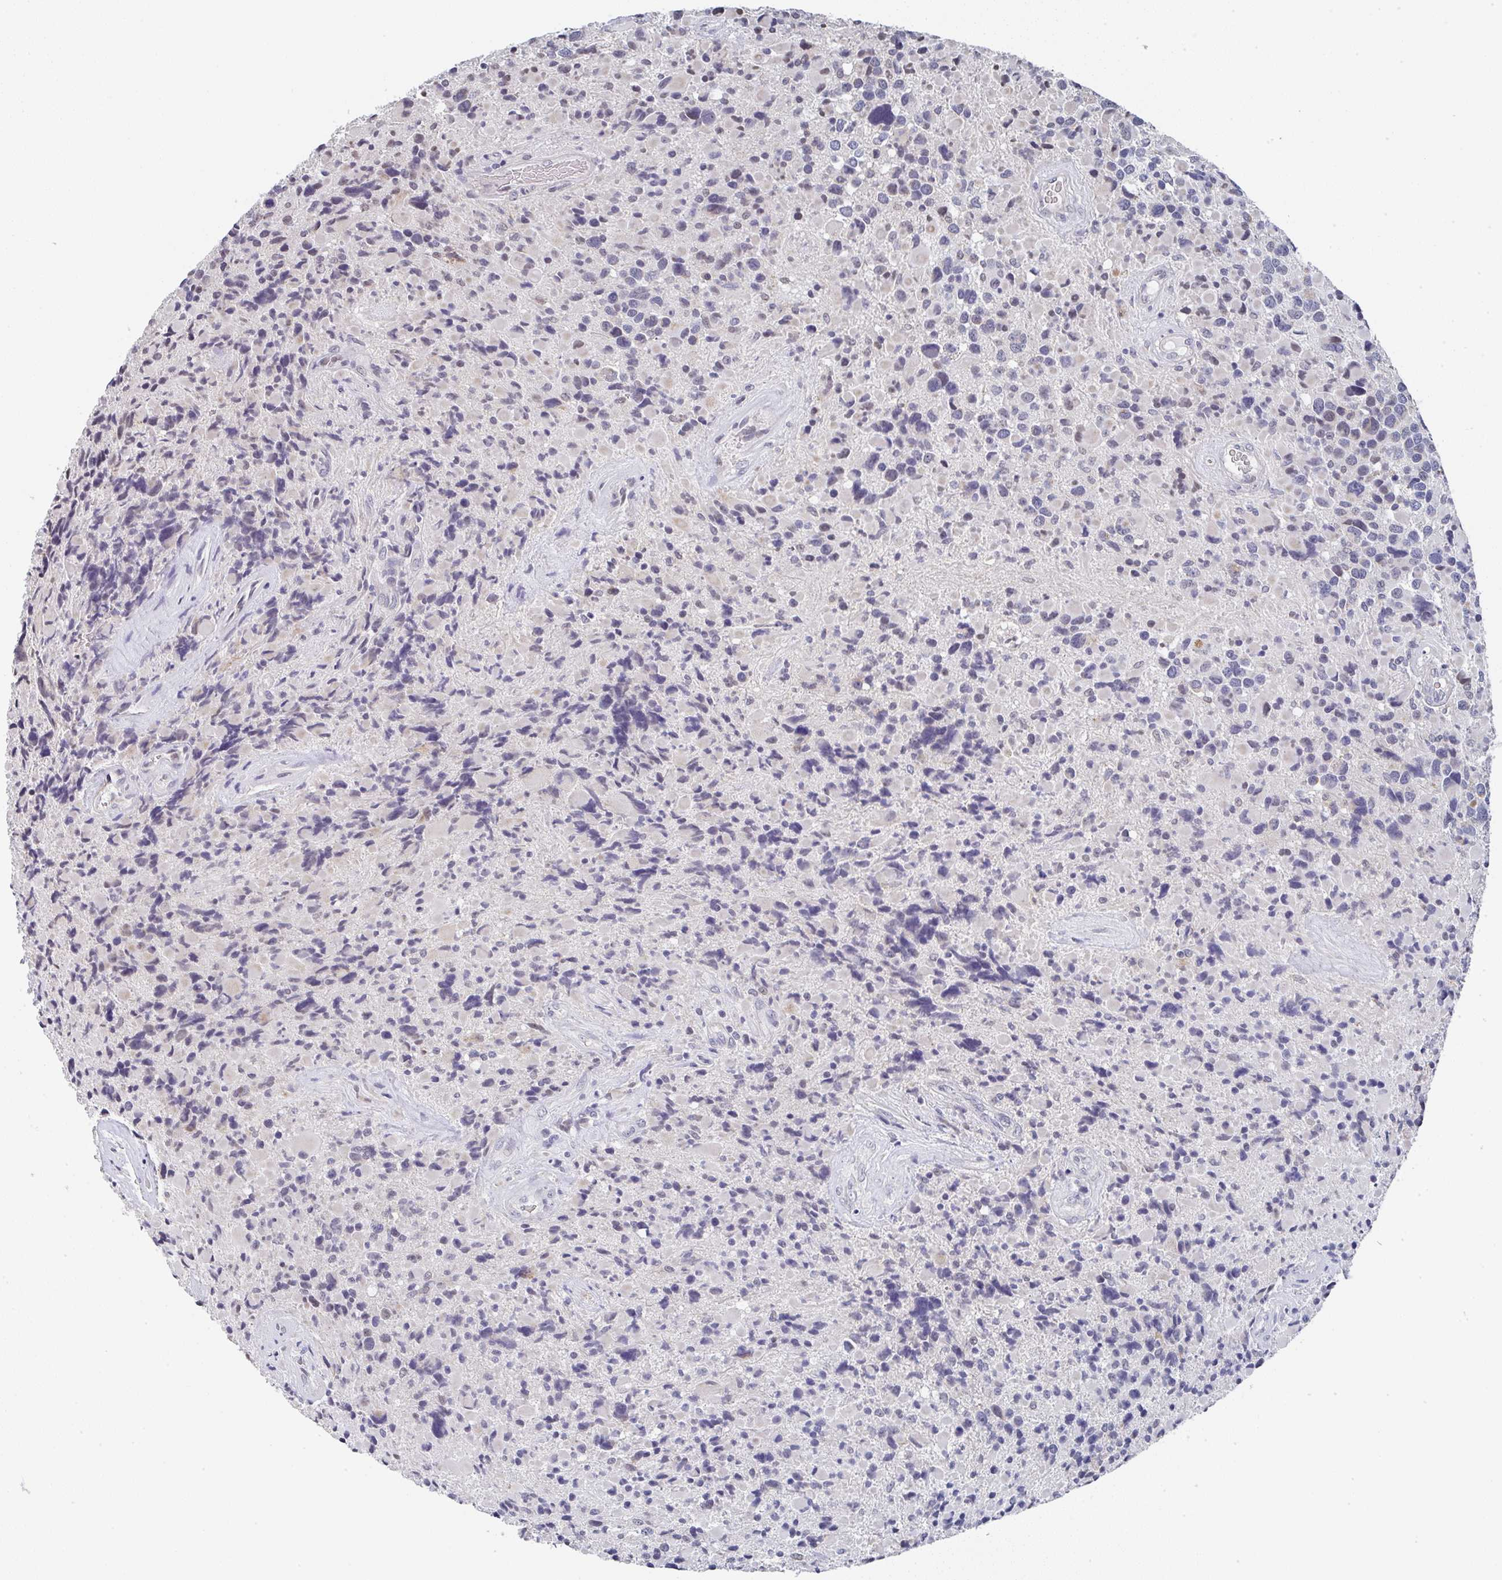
{"staining": {"intensity": "negative", "quantity": "none", "location": "none"}, "tissue": "glioma", "cell_type": "Tumor cells", "image_type": "cancer", "snomed": [{"axis": "morphology", "description": "Glioma, malignant, High grade"}, {"axis": "topography", "description": "Brain"}], "caption": "Tumor cells are negative for protein expression in human glioma. Nuclei are stained in blue.", "gene": "NCF1", "patient": {"sex": "female", "age": 40}}